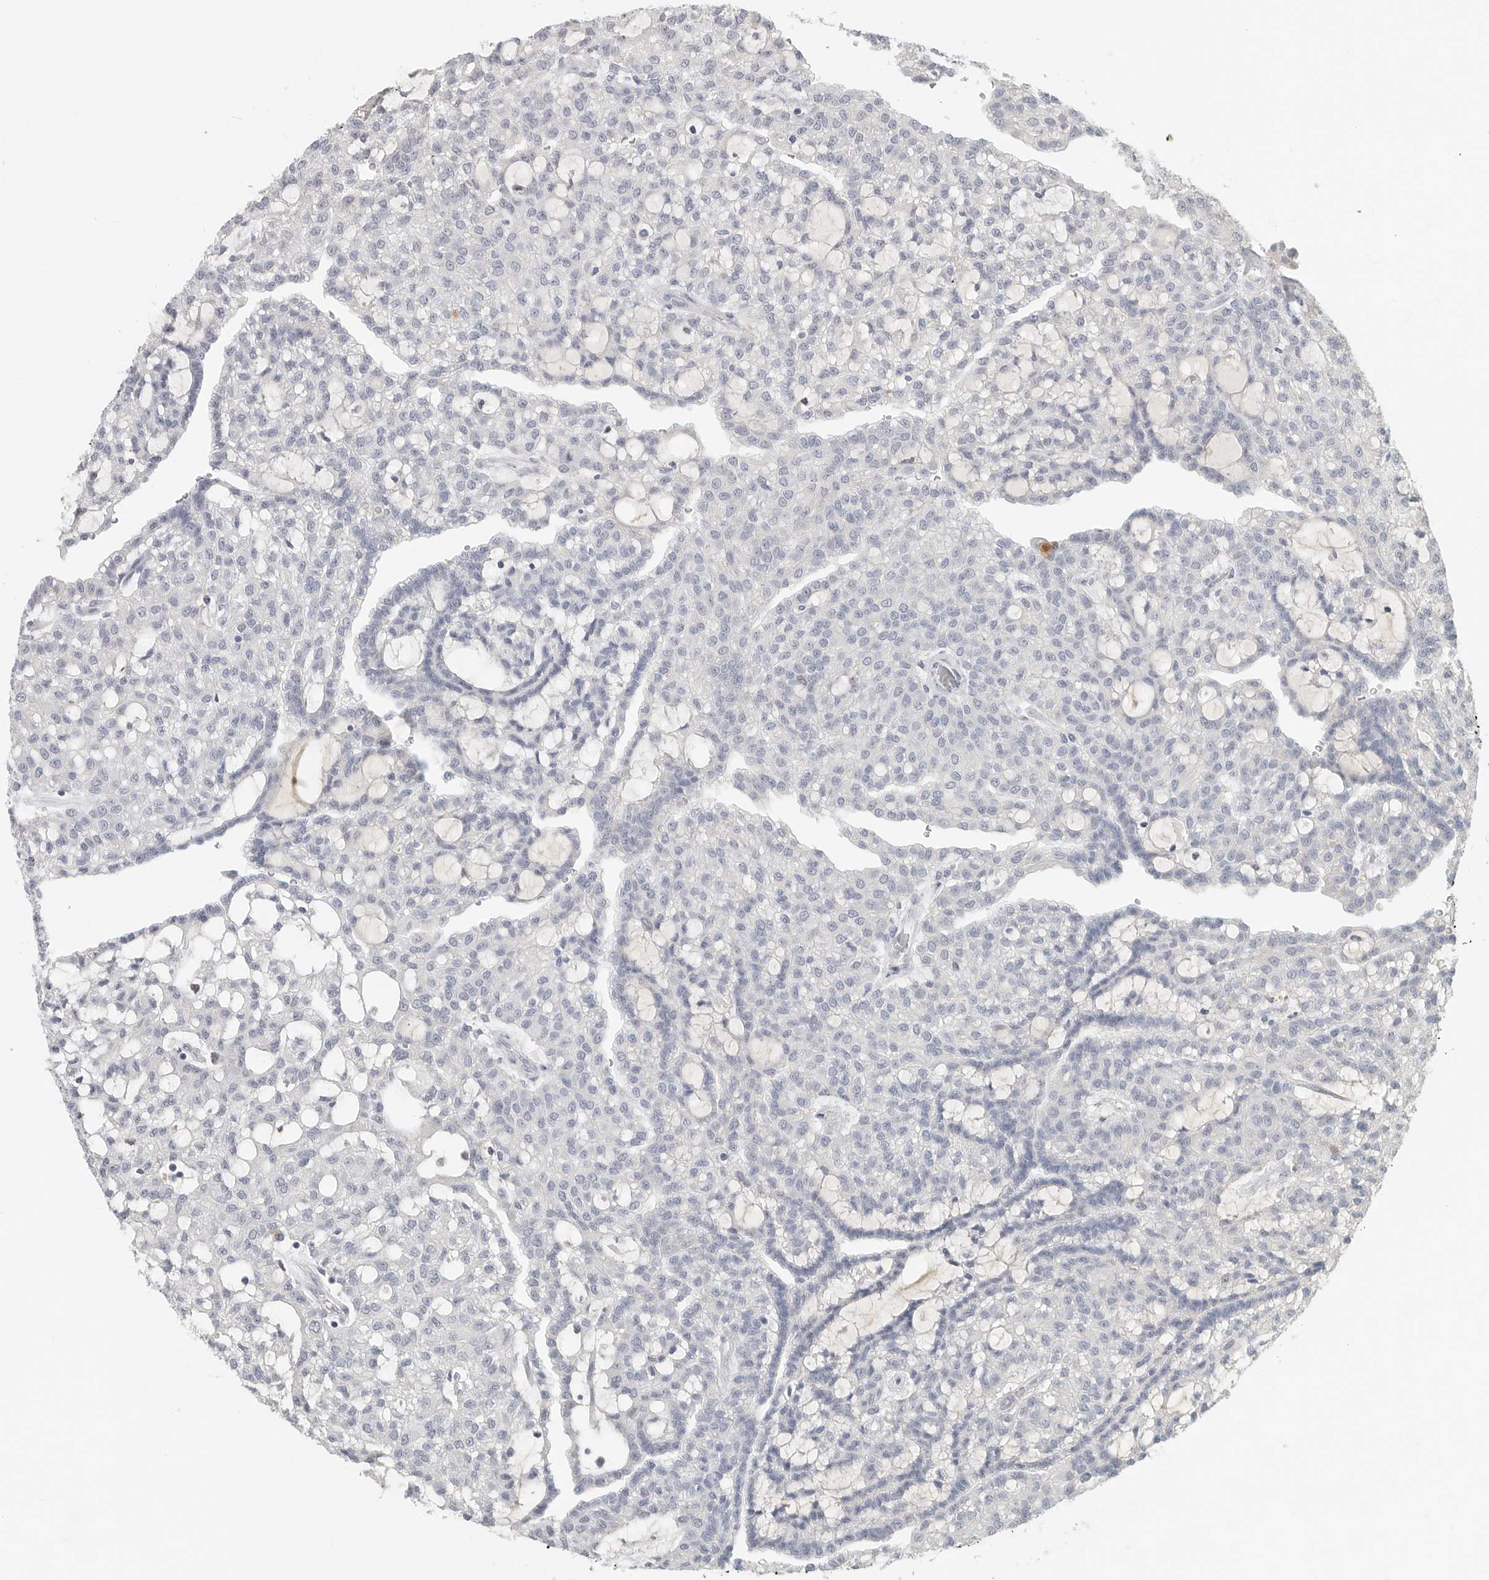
{"staining": {"intensity": "negative", "quantity": "none", "location": "none"}, "tissue": "renal cancer", "cell_type": "Tumor cells", "image_type": "cancer", "snomed": [{"axis": "morphology", "description": "Adenocarcinoma, NOS"}, {"axis": "topography", "description": "Kidney"}], "caption": "This is a histopathology image of IHC staining of renal adenocarcinoma, which shows no positivity in tumor cells.", "gene": "PAM", "patient": {"sex": "male", "age": 63}}